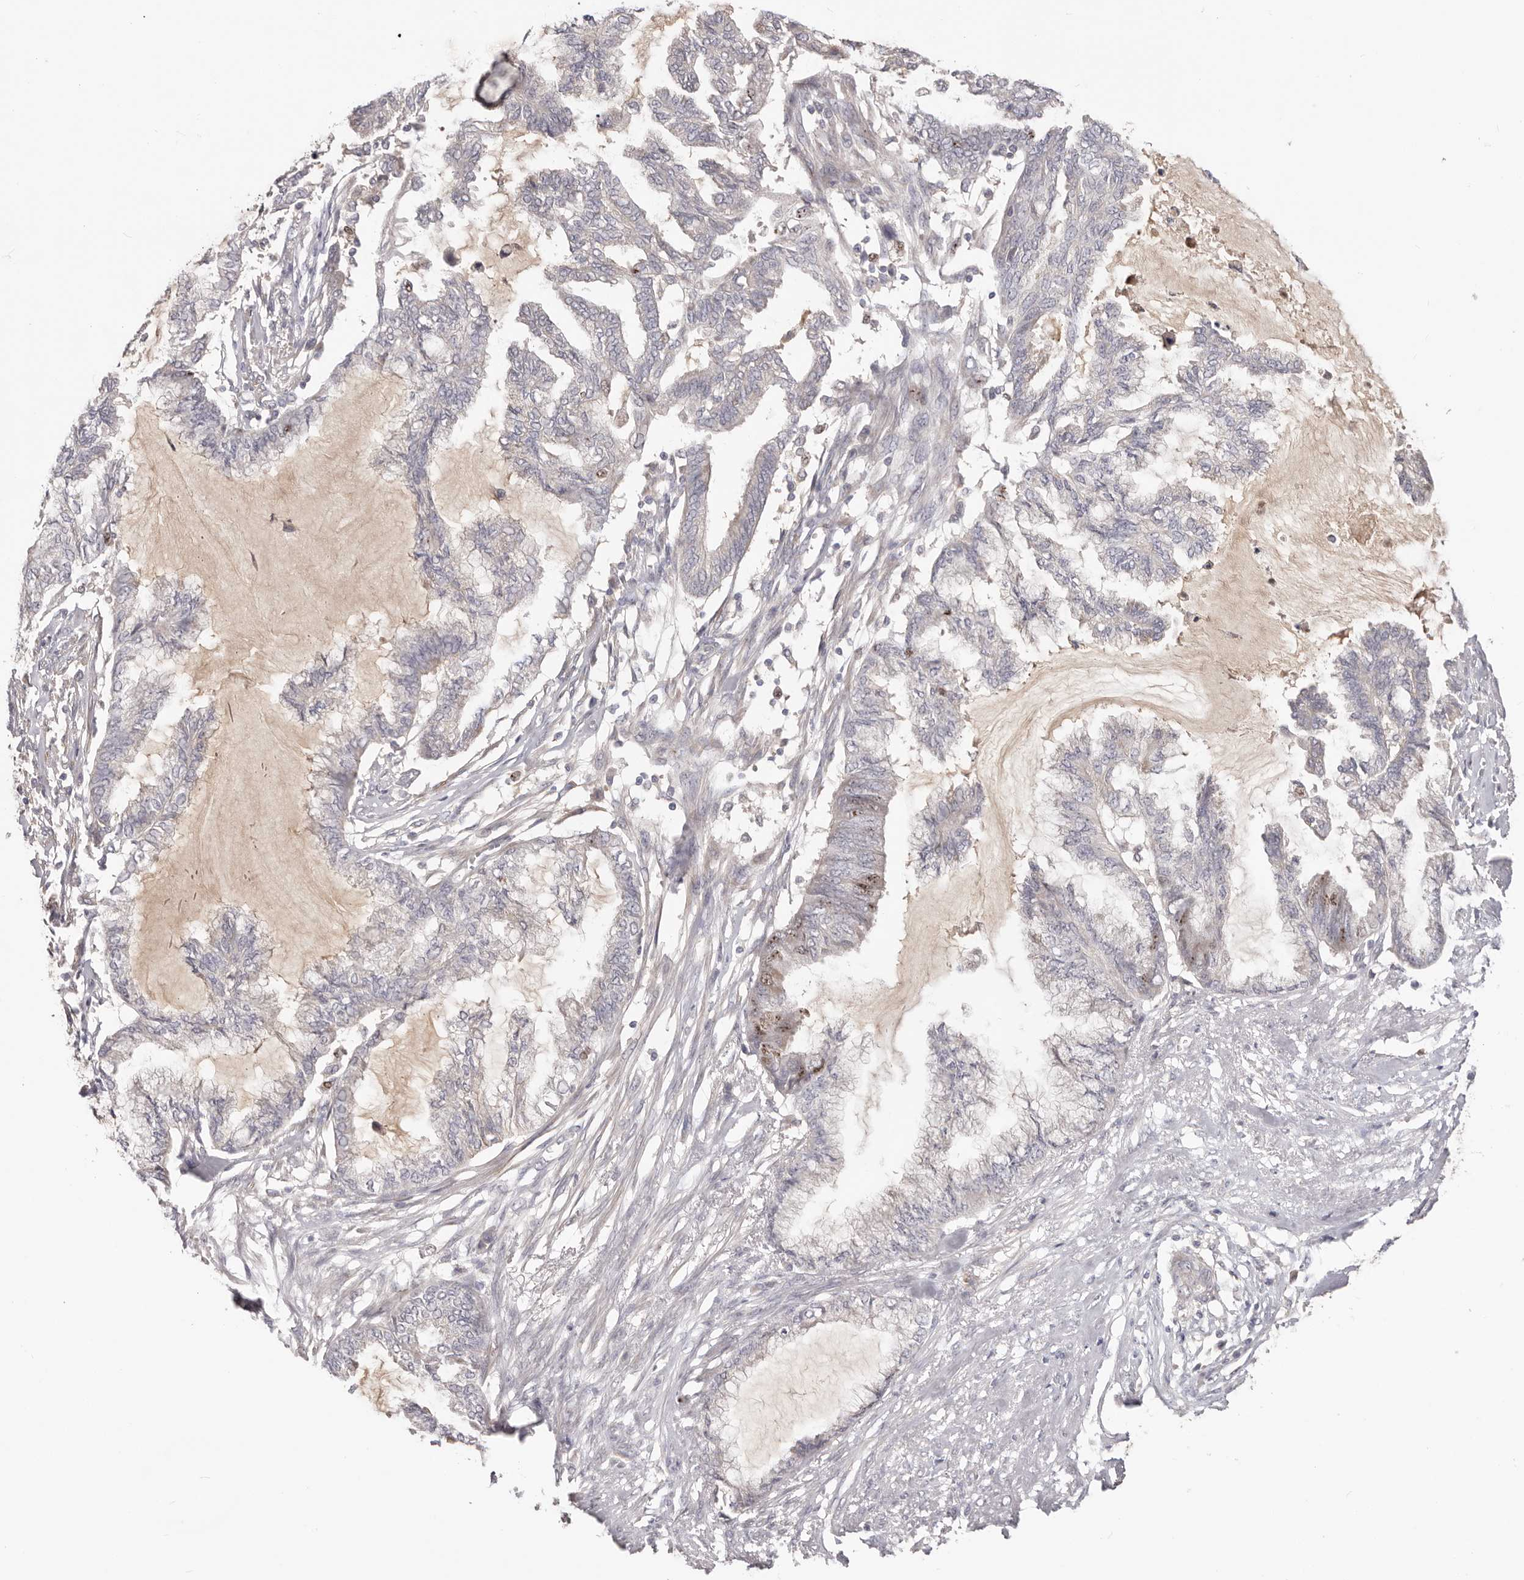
{"staining": {"intensity": "moderate", "quantity": "<25%", "location": "nuclear"}, "tissue": "endometrial cancer", "cell_type": "Tumor cells", "image_type": "cancer", "snomed": [{"axis": "morphology", "description": "Adenocarcinoma, NOS"}, {"axis": "topography", "description": "Endometrium"}], "caption": "This photomicrograph displays immunohistochemistry (IHC) staining of human endometrial cancer (adenocarcinoma), with low moderate nuclear expression in approximately <25% of tumor cells.", "gene": "CCDC190", "patient": {"sex": "female", "age": 86}}